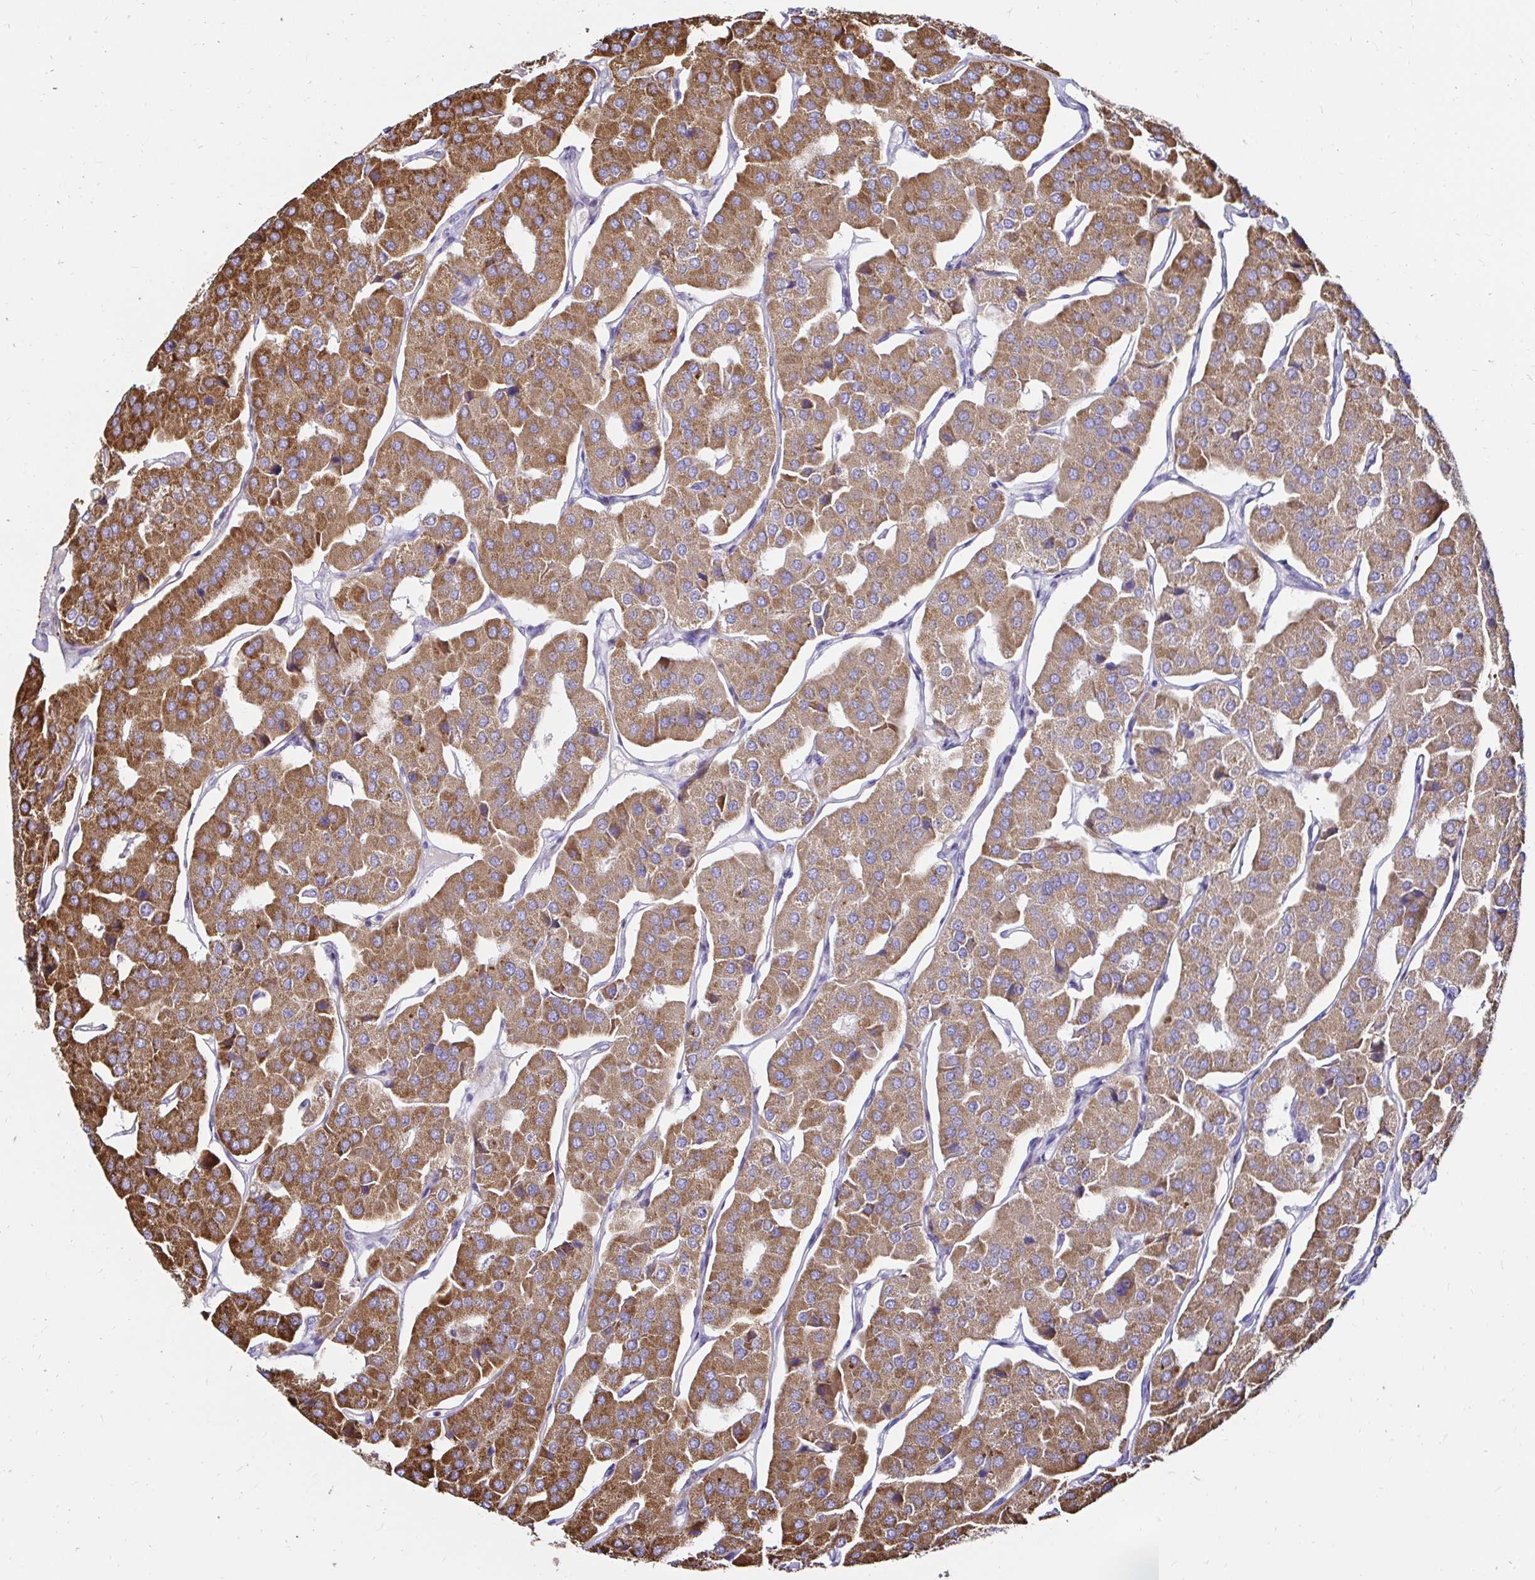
{"staining": {"intensity": "moderate", "quantity": ">75%", "location": "cytoplasmic/membranous"}, "tissue": "parathyroid gland", "cell_type": "Glandular cells", "image_type": "normal", "snomed": [{"axis": "morphology", "description": "Normal tissue, NOS"}, {"axis": "morphology", "description": "Adenoma, NOS"}, {"axis": "topography", "description": "Parathyroid gland"}], "caption": "Immunohistochemical staining of normal parathyroid gland displays medium levels of moderate cytoplasmic/membranous positivity in about >75% of glandular cells. The staining is performed using DAB brown chromogen to label protein expression. The nuclei are counter-stained blue using hematoxylin.", "gene": "GALNS", "patient": {"sex": "female", "age": 86}}